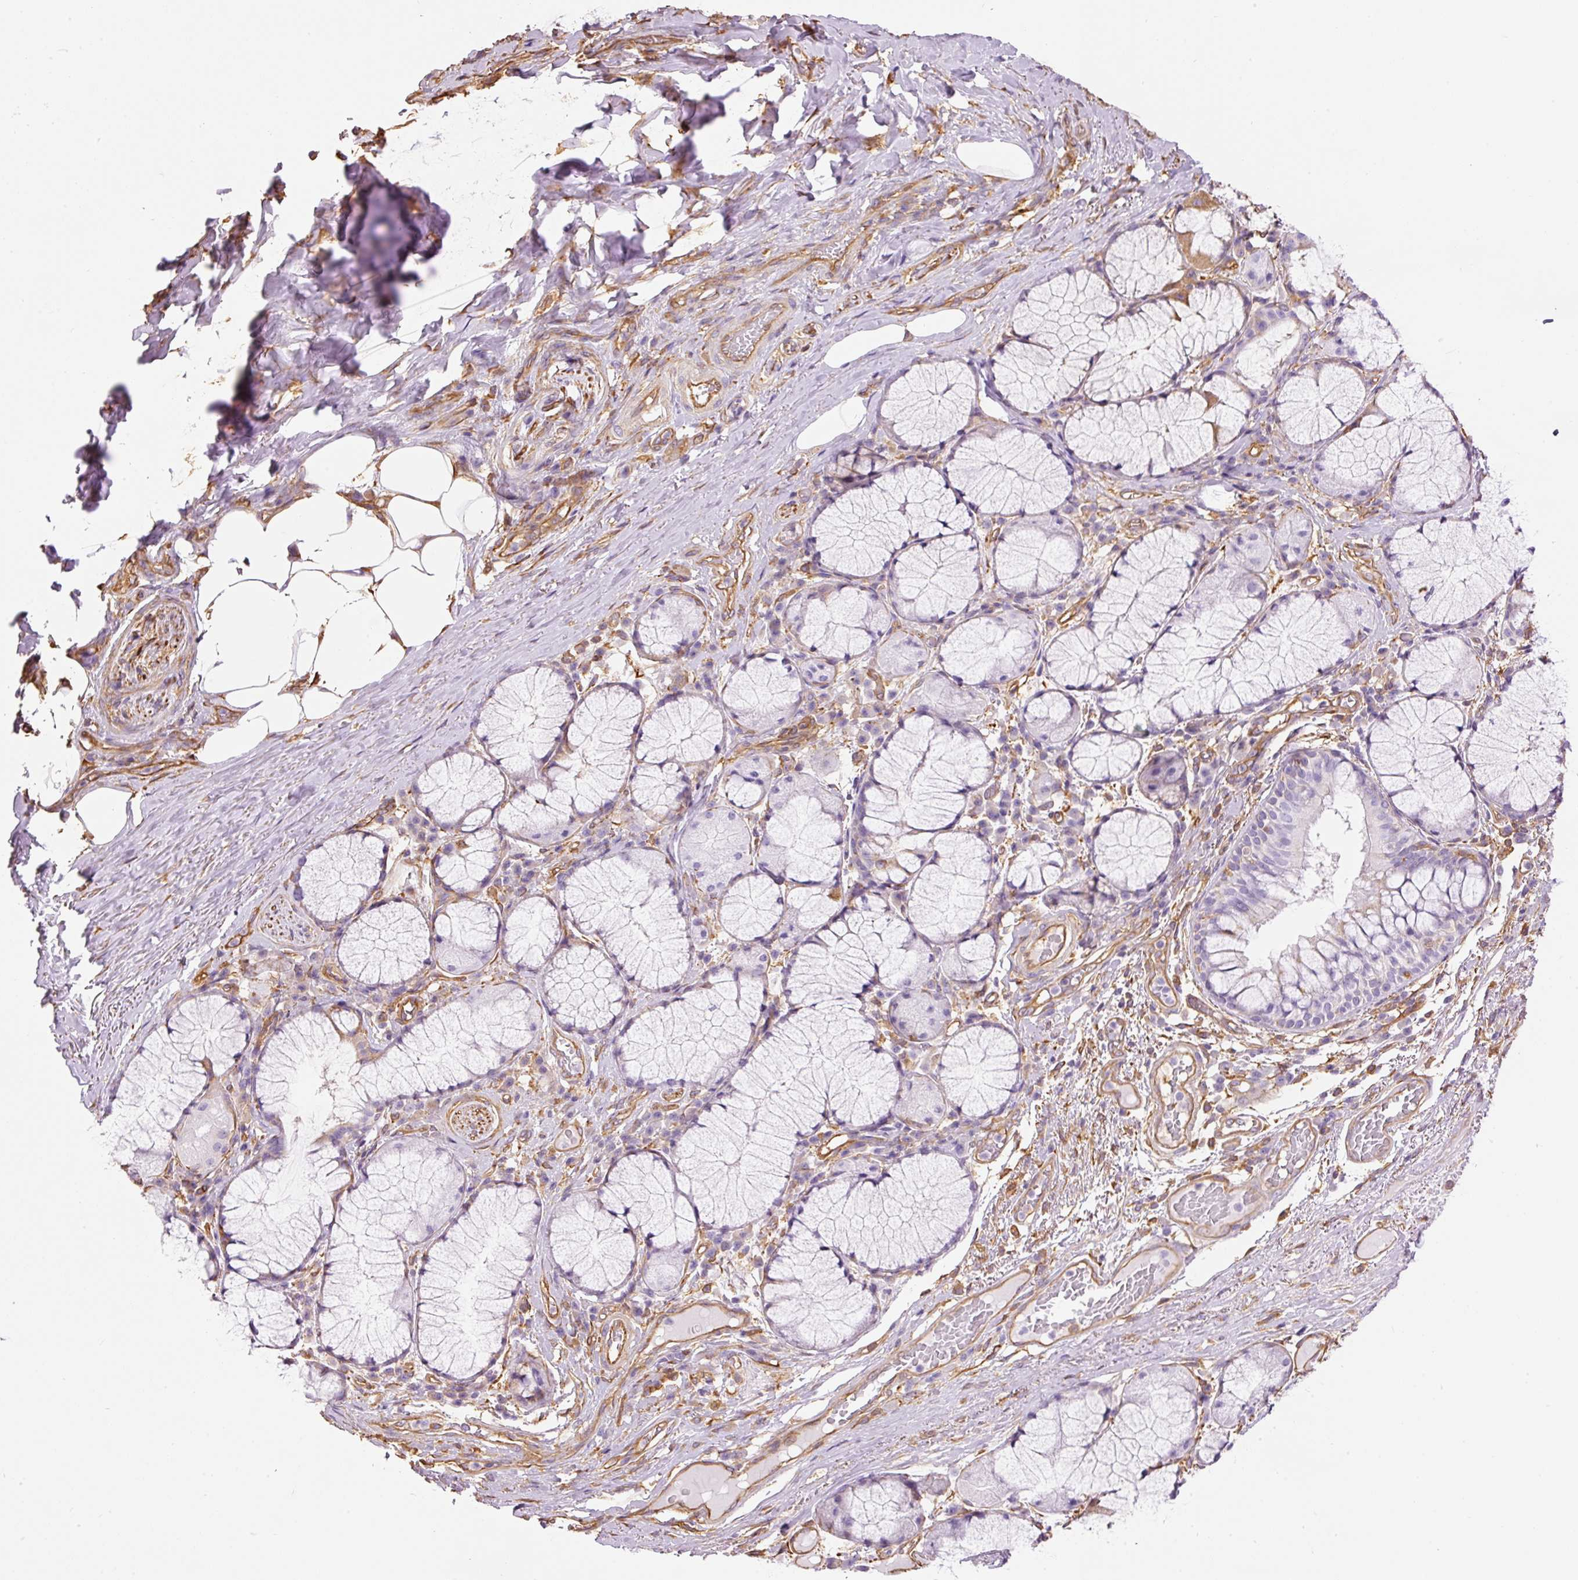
{"staining": {"intensity": "moderate", "quantity": "<25%", "location": "cytoplasmic/membranous"}, "tissue": "adipose tissue", "cell_type": "Adipocytes", "image_type": "normal", "snomed": [{"axis": "morphology", "description": "Normal tissue, NOS"}, {"axis": "topography", "description": "Cartilage tissue"}, {"axis": "topography", "description": "Bronchus"}], "caption": "Immunohistochemistry (IHC) histopathology image of unremarkable human adipose tissue stained for a protein (brown), which demonstrates low levels of moderate cytoplasmic/membranous staining in approximately <25% of adipocytes.", "gene": "ENSG00000249624", "patient": {"sex": "male", "age": 56}}